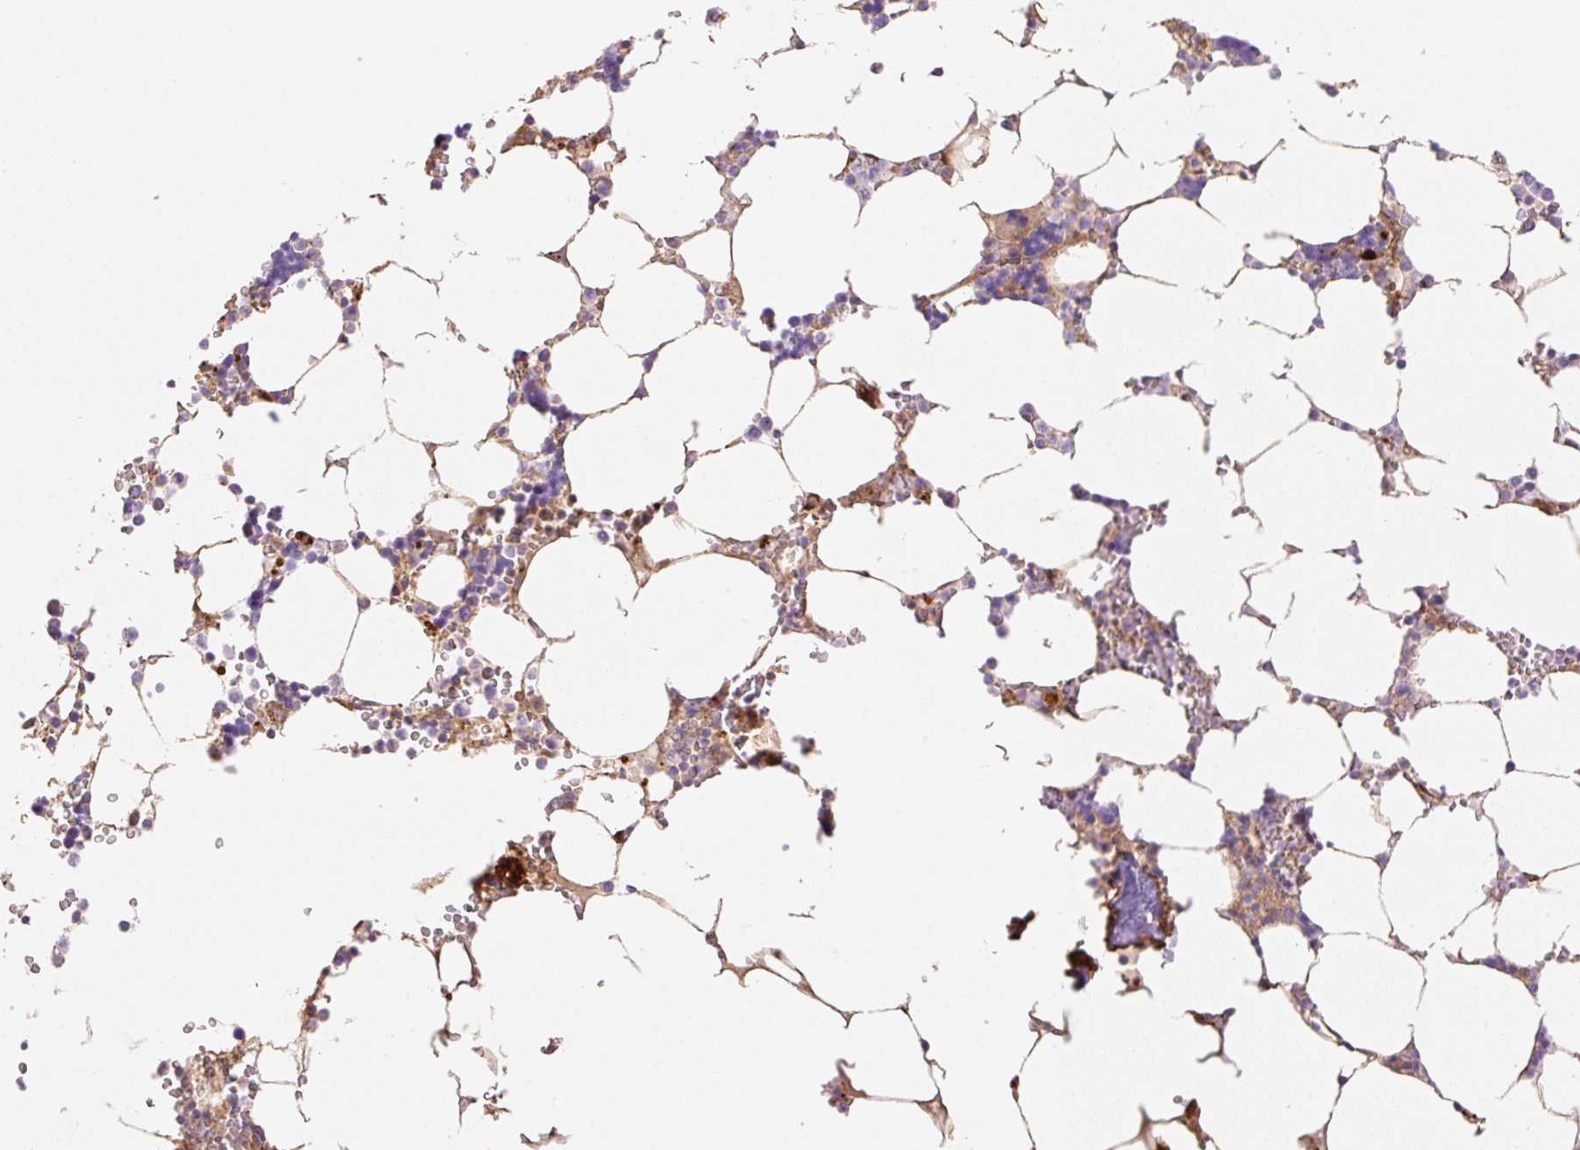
{"staining": {"intensity": "weak", "quantity": "<25%", "location": "cytoplasmic/membranous"}, "tissue": "bone marrow", "cell_type": "Hematopoietic cells", "image_type": "normal", "snomed": [{"axis": "morphology", "description": "Normal tissue, NOS"}, {"axis": "topography", "description": "Bone marrow"}], "caption": "IHC photomicrograph of benign bone marrow: bone marrow stained with DAB (3,3'-diaminobenzidine) reveals no significant protein expression in hematopoietic cells.", "gene": "EHD1", "patient": {"sex": "male", "age": 64}}